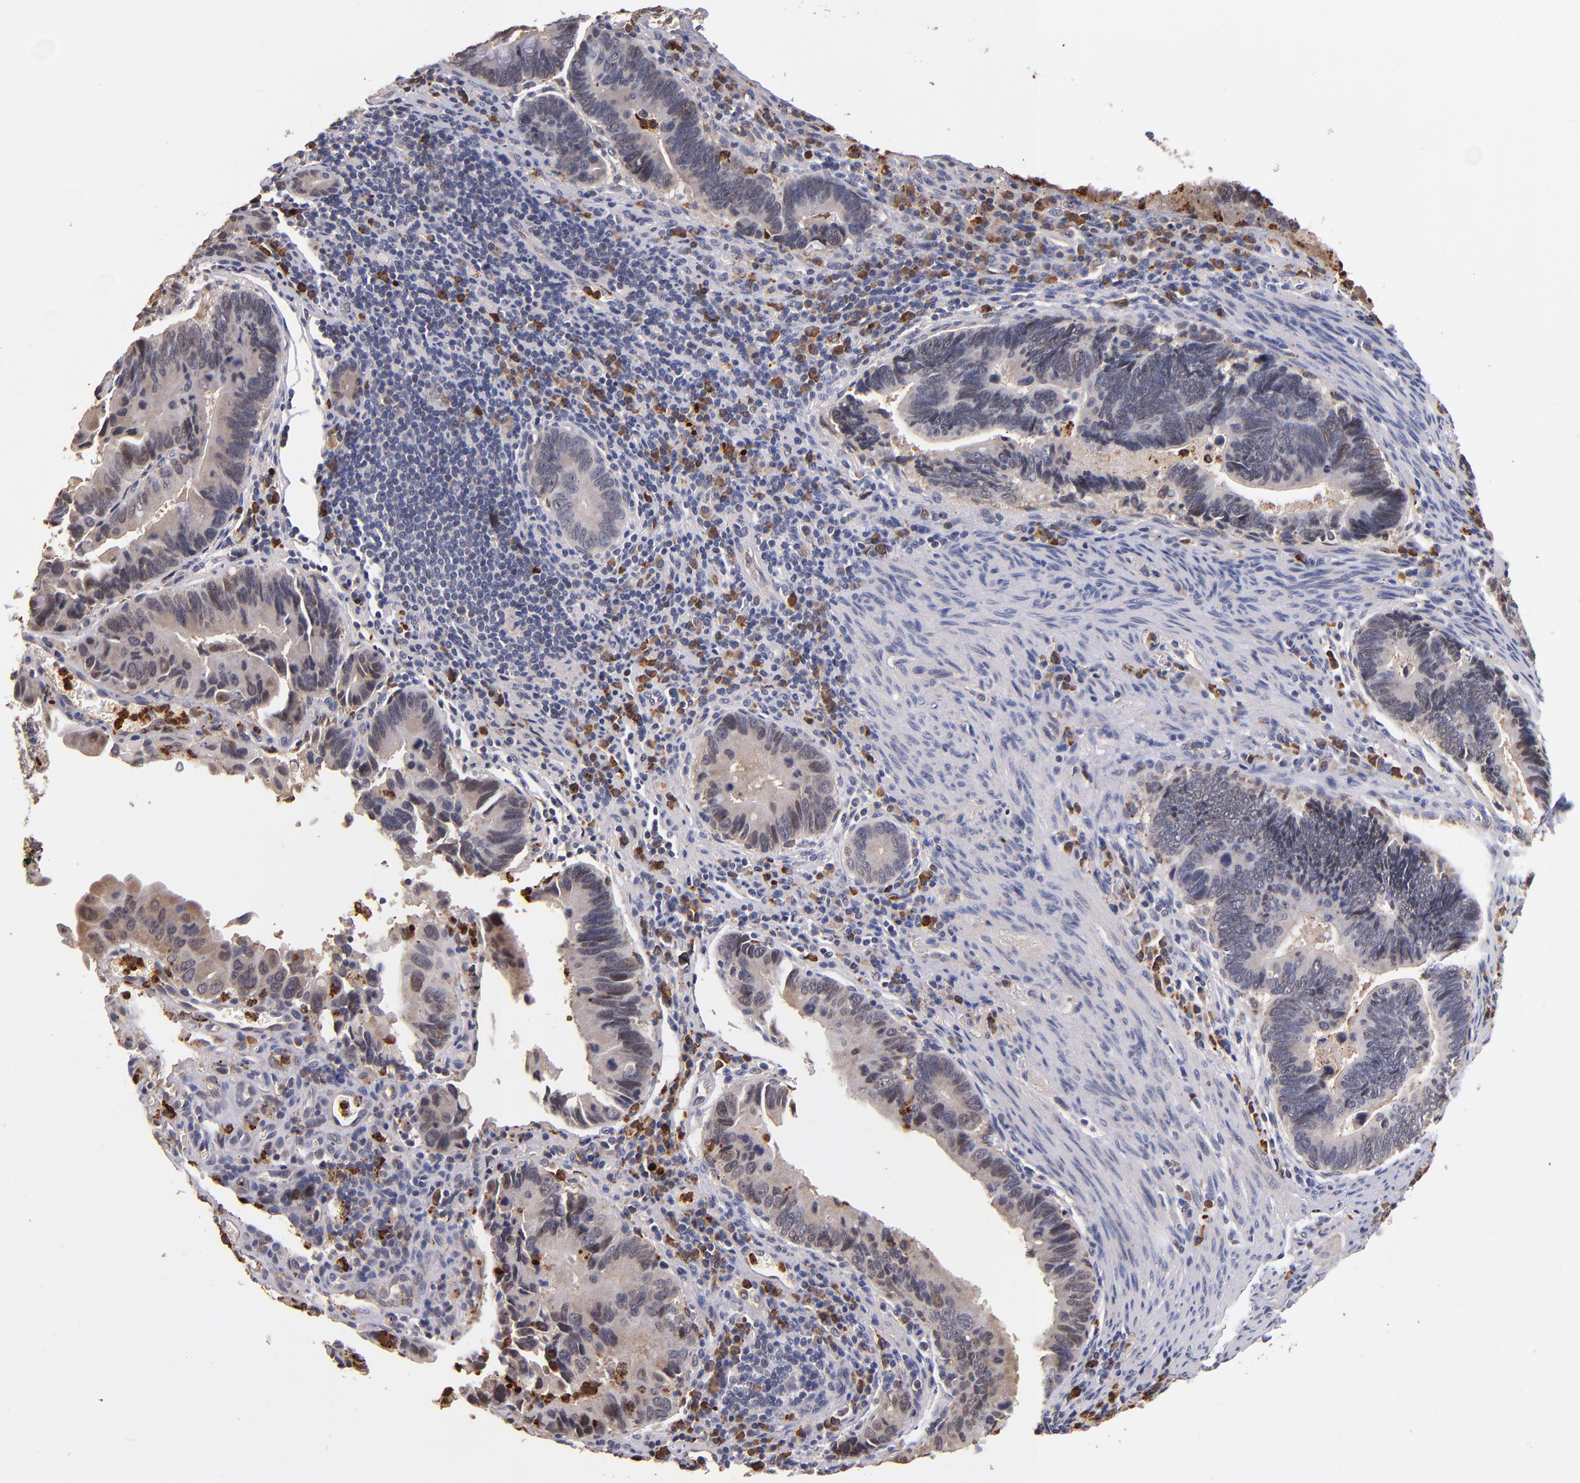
{"staining": {"intensity": "weak", "quantity": "25%-75%", "location": "cytoplasmic/membranous"}, "tissue": "pancreatic cancer", "cell_type": "Tumor cells", "image_type": "cancer", "snomed": [{"axis": "morphology", "description": "Adenocarcinoma, NOS"}, {"axis": "topography", "description": "Pancreas"}], "caption": "This micrograph demonstrates adenocarcinoma (pancreatic) stained with immunohistochemistry to label a protein in brown. The cytoplasmic/membranous of tumor cells show weak positivity for the protein. Nuclei are counter-stained blue.", "gene": "TTLL12", "patient": {"sex": "female", "age": 70}}